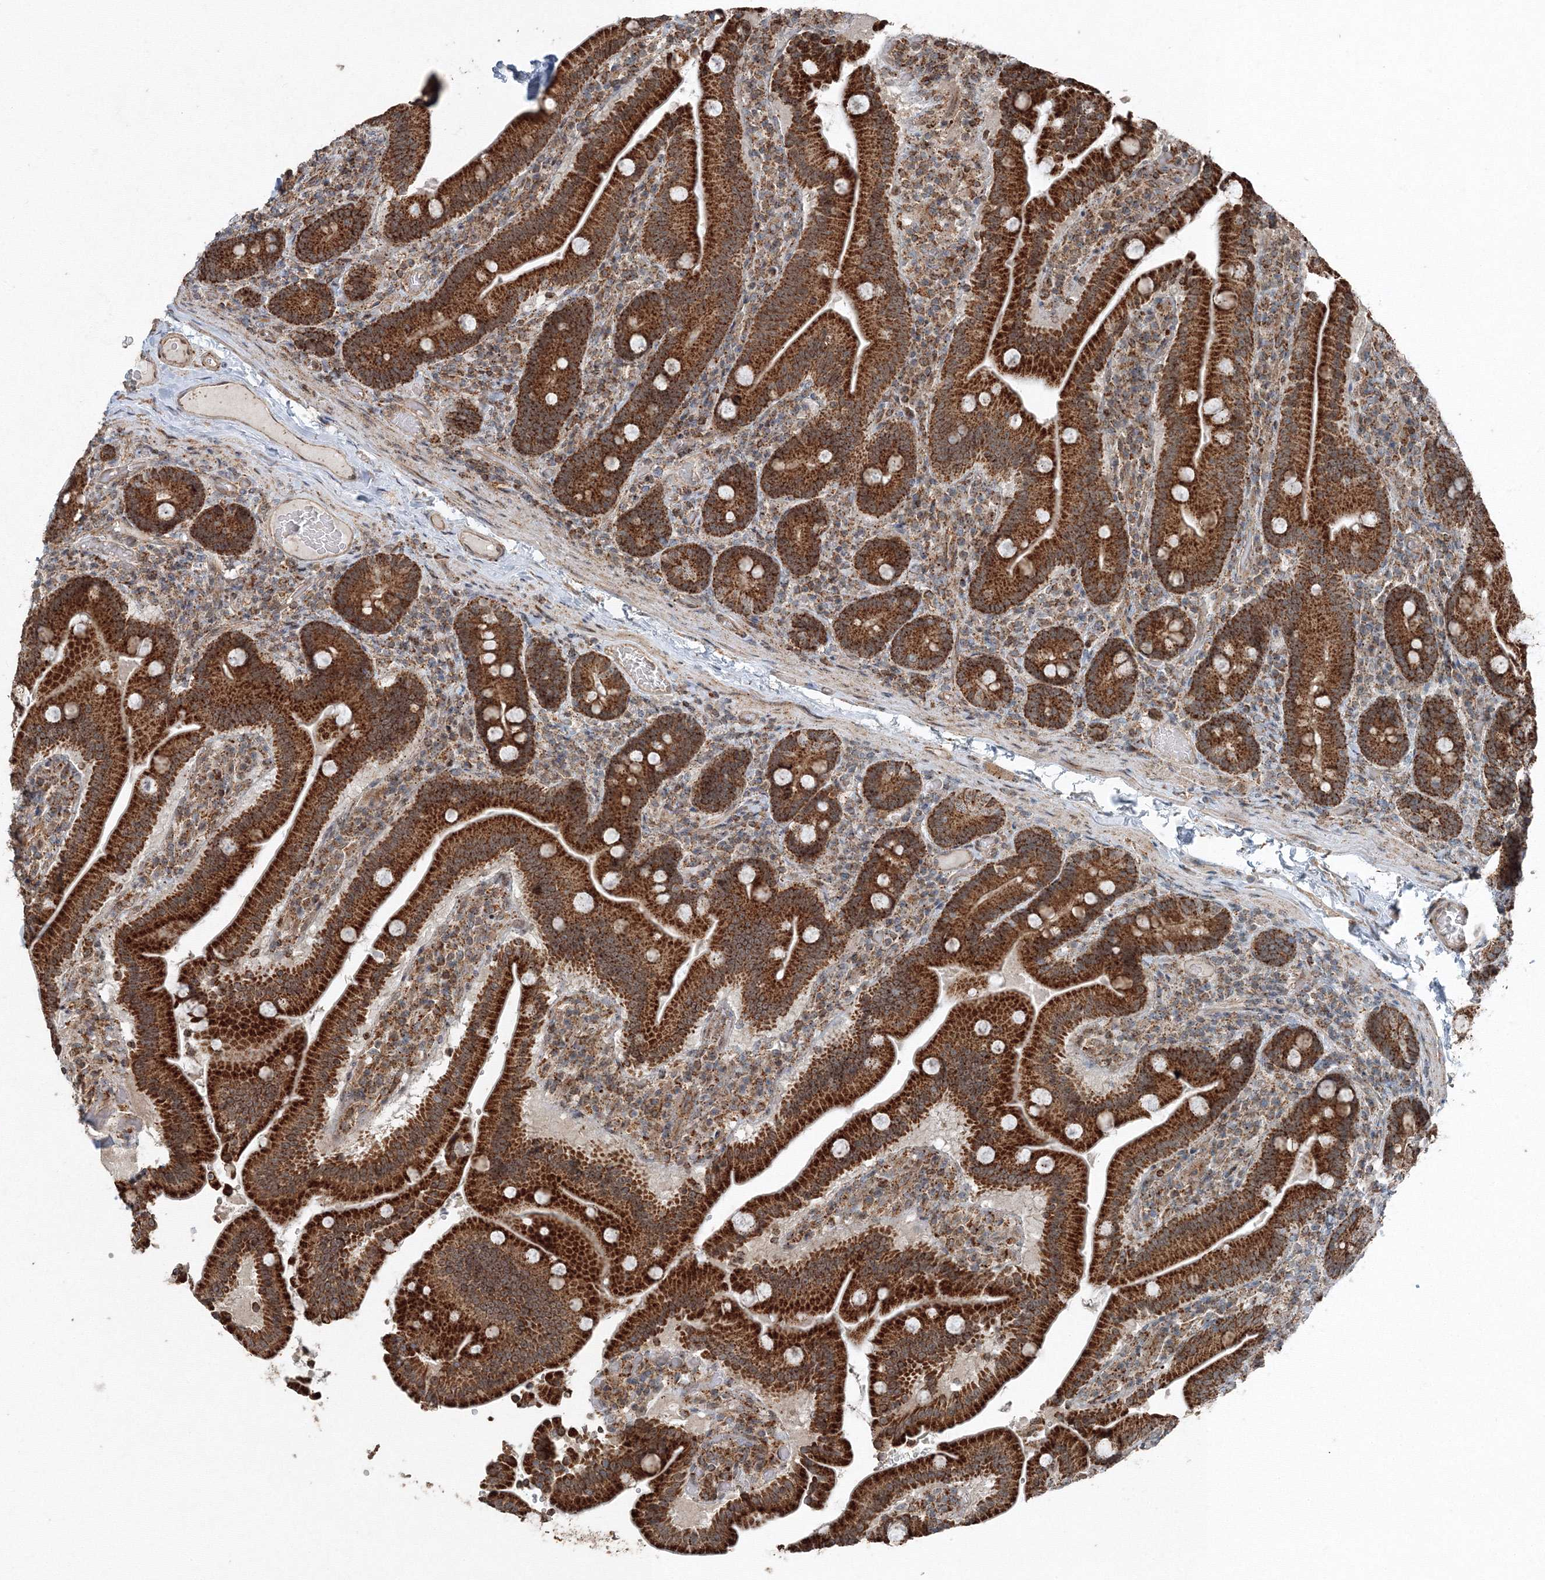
{"staining": {"intensity": "strong", "quantity": ">75%", "location": "cytoplasmic/membranous"}, "tissue": "duodenum", "cell_type": "Glandular cells", "image_type": "normal", "snomed": [{"axis": "morphology", "description": "Normal tissue, NOS"}, {"axis": "topography", "description": "Duodenum"}], "caption": "The image demonstrates staining of normal duodenum, revealing strong cytoplasmic/membranous protein expression (brown color) within glandular cells.", "gene": "AASDH", "patient": {"sex": "female", "age": 62}}